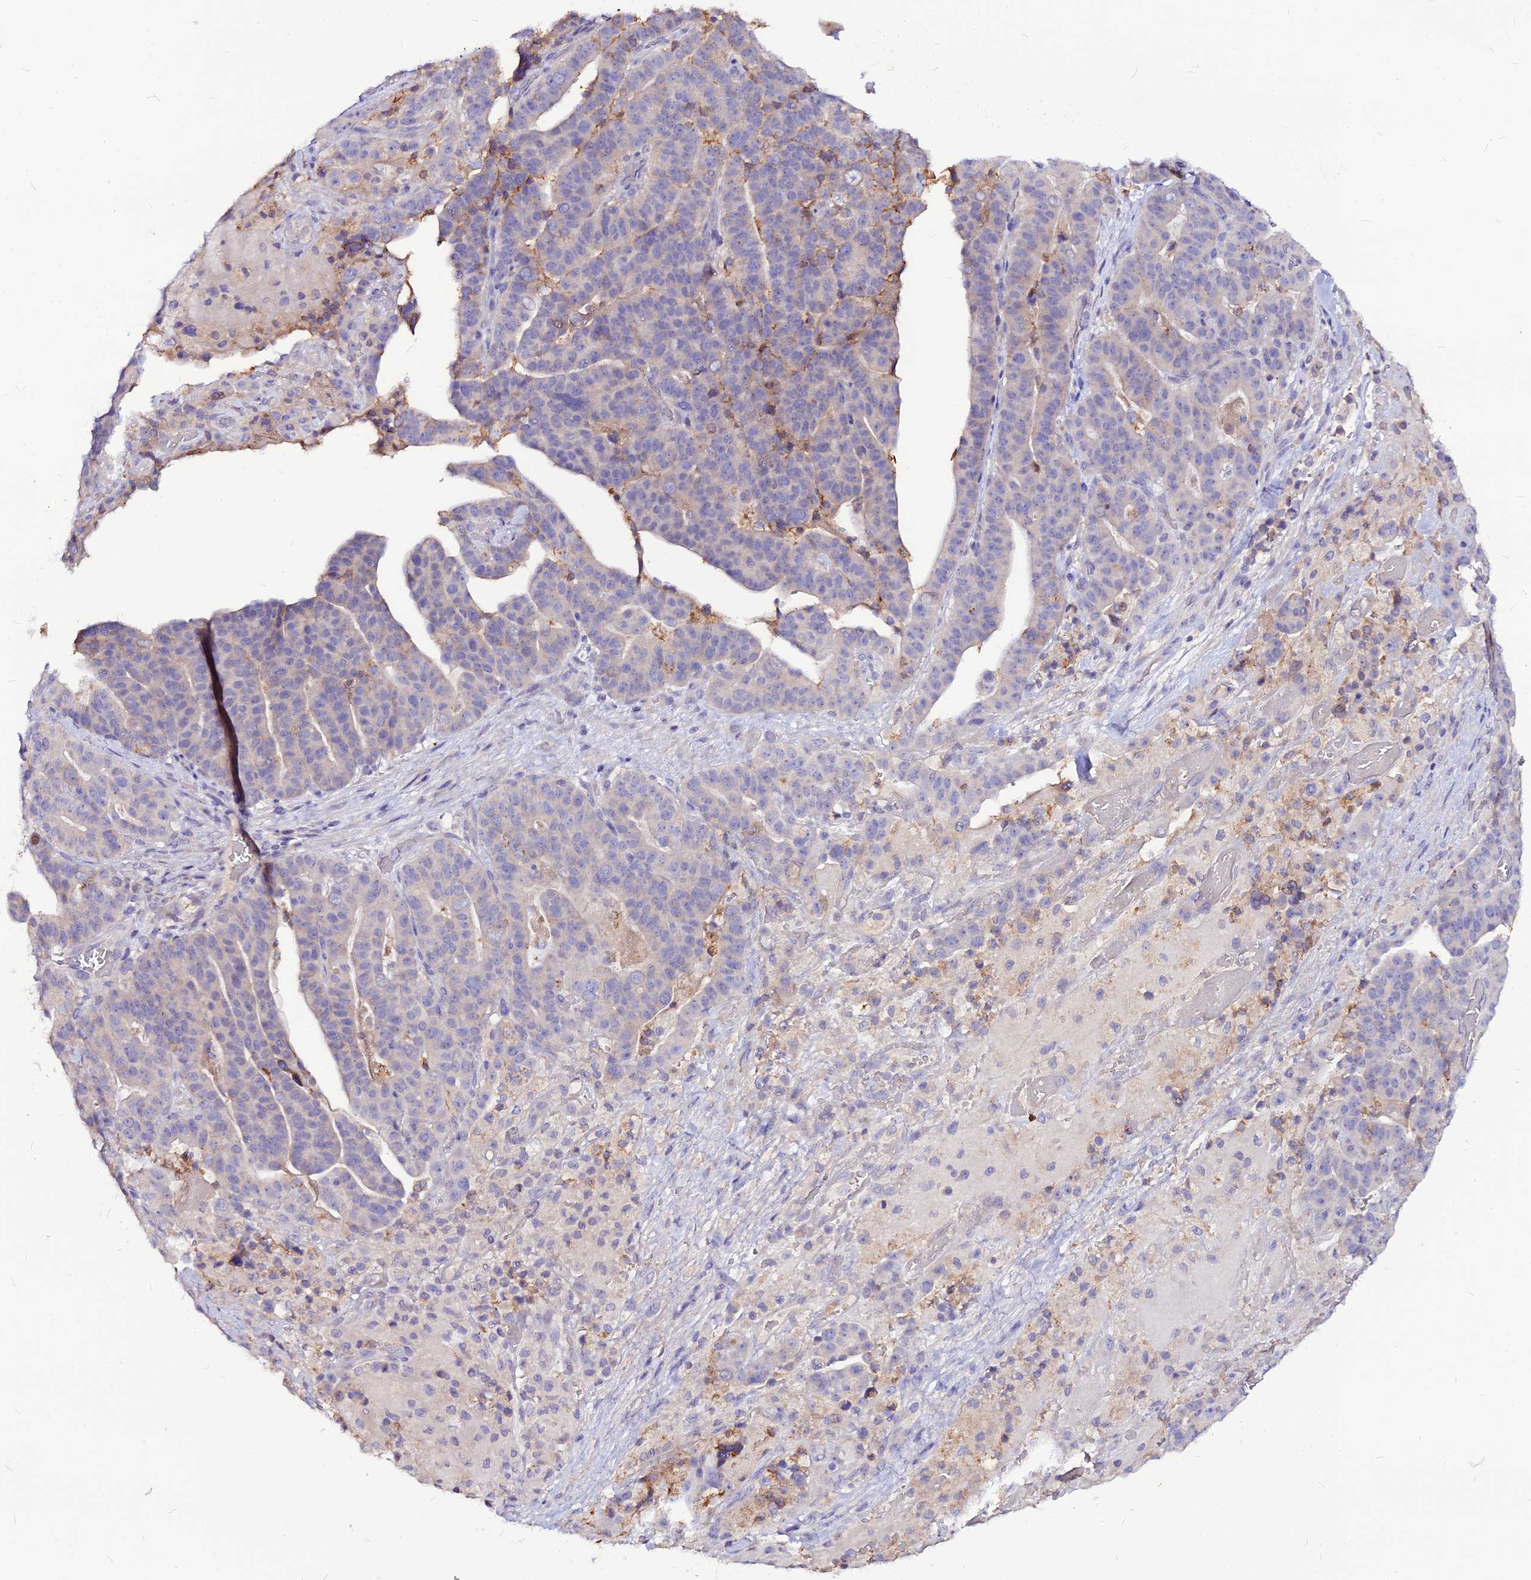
{"staining": {"intensity": "negative", "quantity": "none", "location": "none"}, "tissue": "stomach cancer", "cell_type": "Tumor cells", "image_type": "cancer", "snomed": [{"axis": "morphology", "description": "Adenocarcinoma, NOS"}, {"axis": "topography", "description": "Stomach"}], "caption": "IHC photomicrograph of human stomach adenocarcinoma stained for a protein (brown), which displays no staining in tumor cells. (Immunohistochemistry, brightfield microscopy, high magnification).", "gene": "CZIB", "patient": {"sex": "male", "age": 48}}